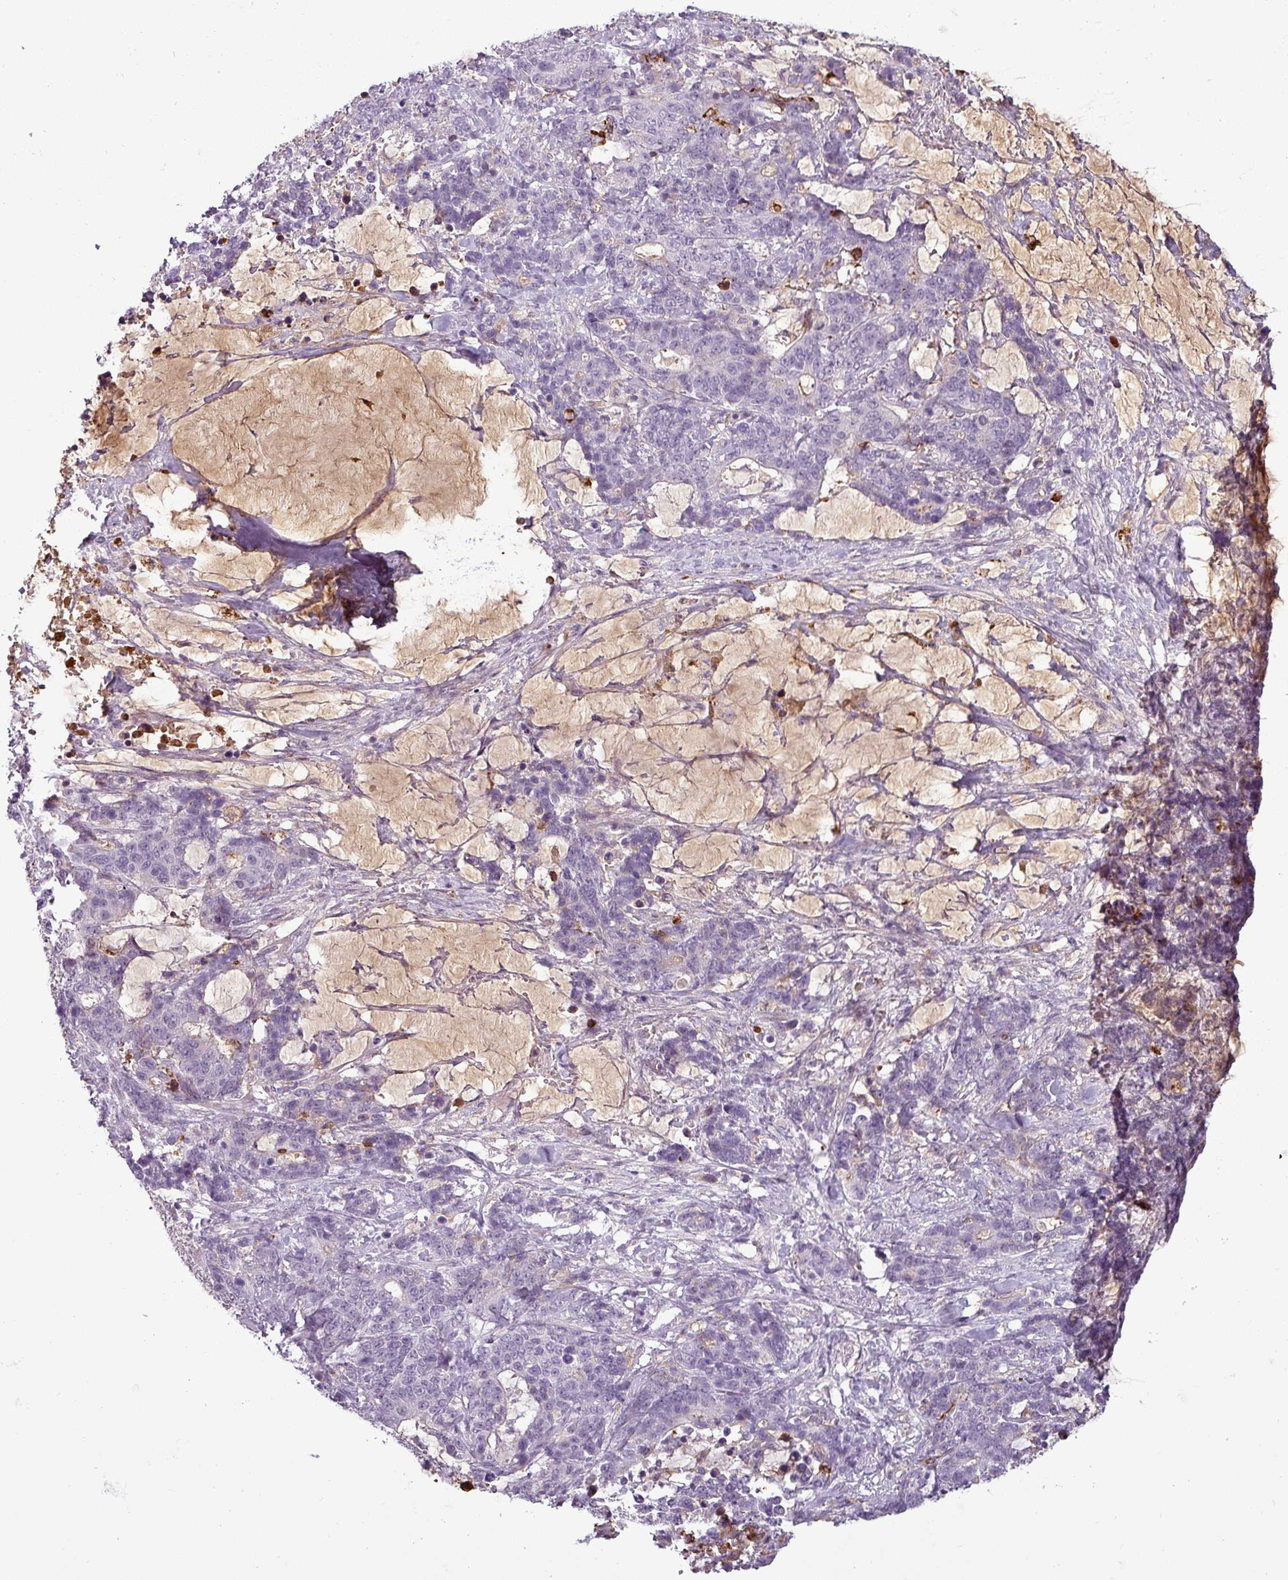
{"staining": {"intensity": "negative", "quantity": "none", "location": "none"}, "tissue": "stomach cancer", "cell_type": "Tumor cells", "image_type": "cancer", "snomed": [{"axis": "morphology", "description": "Normal tissue, NOS"}, {"axis": "morphology", "description": "Adenocarcinoma, NOS"}, {"axis": "topography", "description": "Stomach"}], "caption": "This is an IHC histopathology image of stomach cancer. There is no expression in tumor cells.", "gene": "APOC1", "patient": {"sex": "female", "age": 64}}